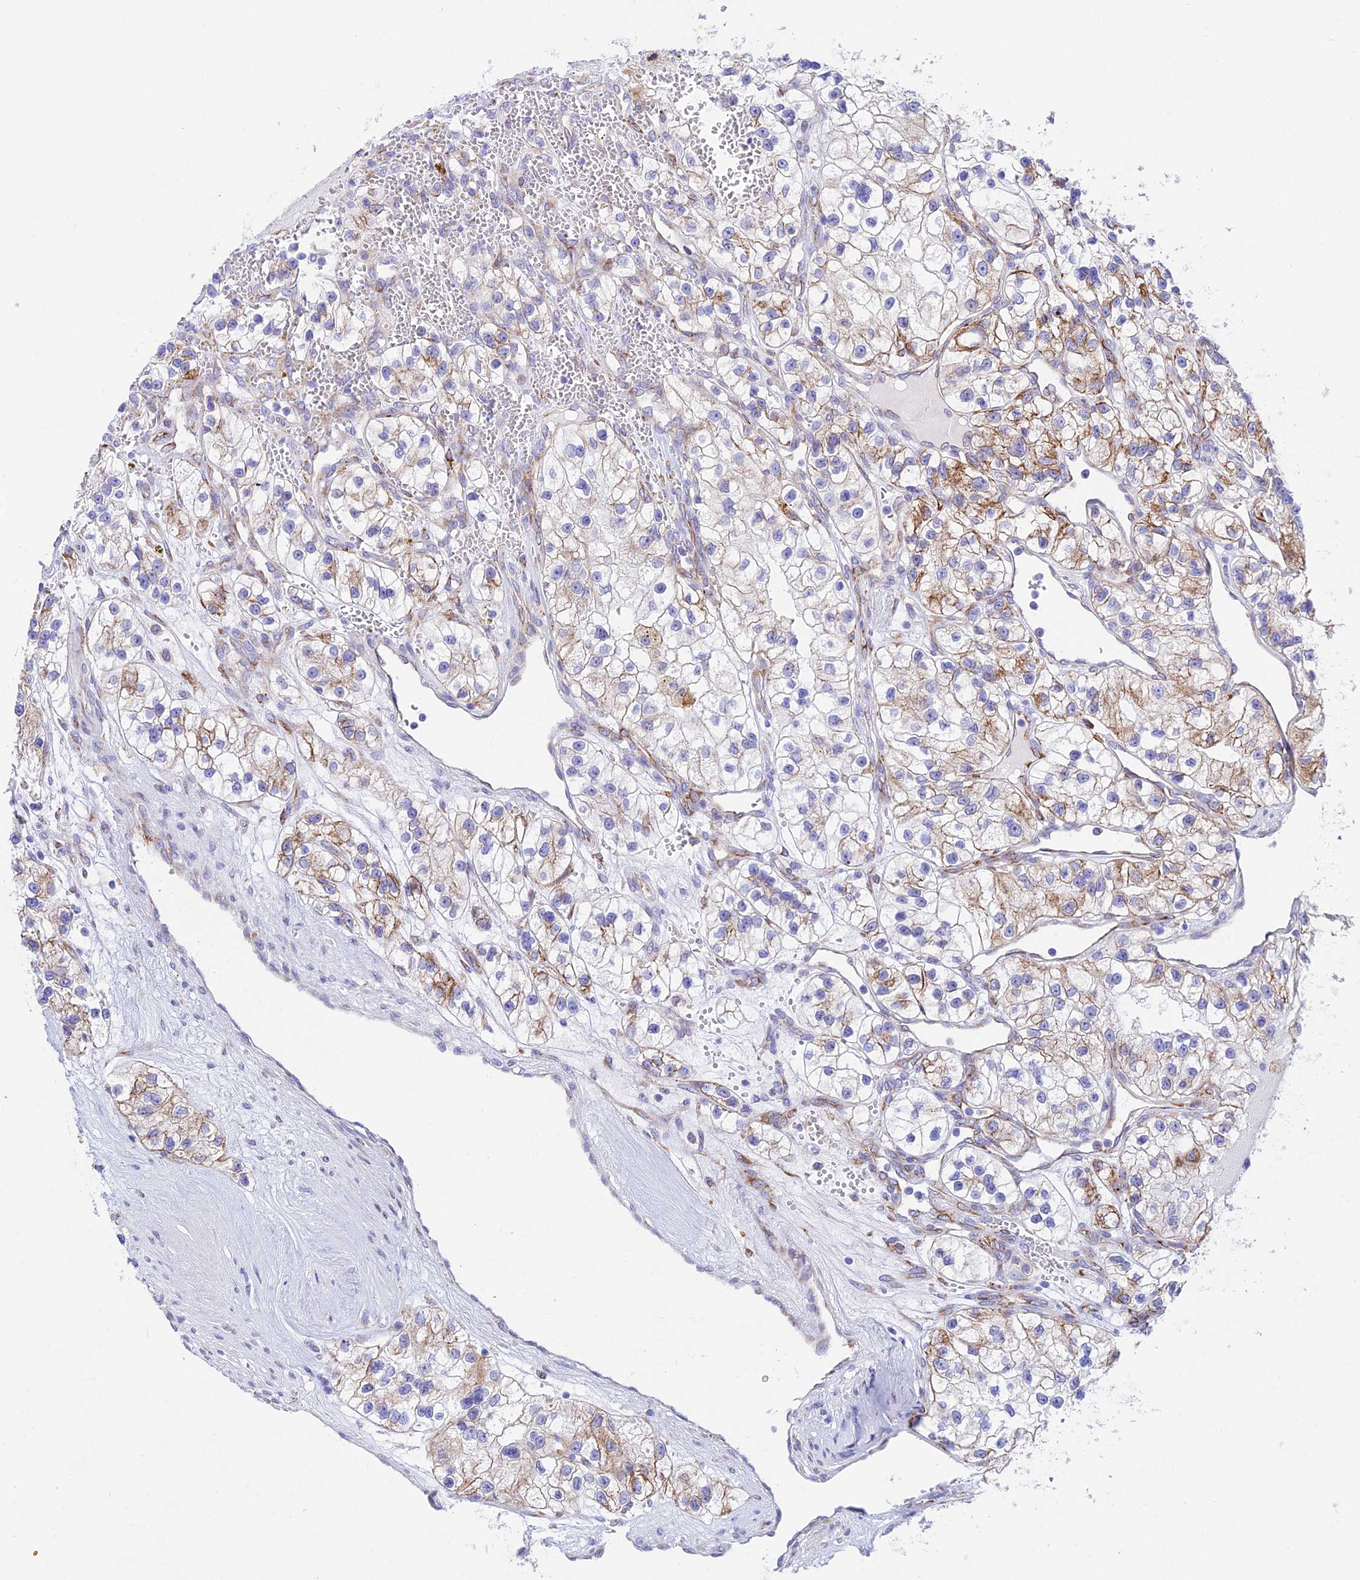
{"staining": {"intensity": "moderate", "quantity": "<25%", "location": "cytoplasmic/membranous"}, "tissue": "renal cancer", "cell_type": "Tumor cells", "image_type": "cancer", "snomed": [{"axis": "morphology", "description": "Adenocarcinoma, NOS"}, {"axis": "topography", "description": "Kidney"}], "caption": "Moderate cytoplasmic/membranous expression is appreciated in approximately <25% of tumor cells in renal adenocarcinoma.", "gene": "TUBGCP6", "patient": {"sex": "female", "age": 57}}